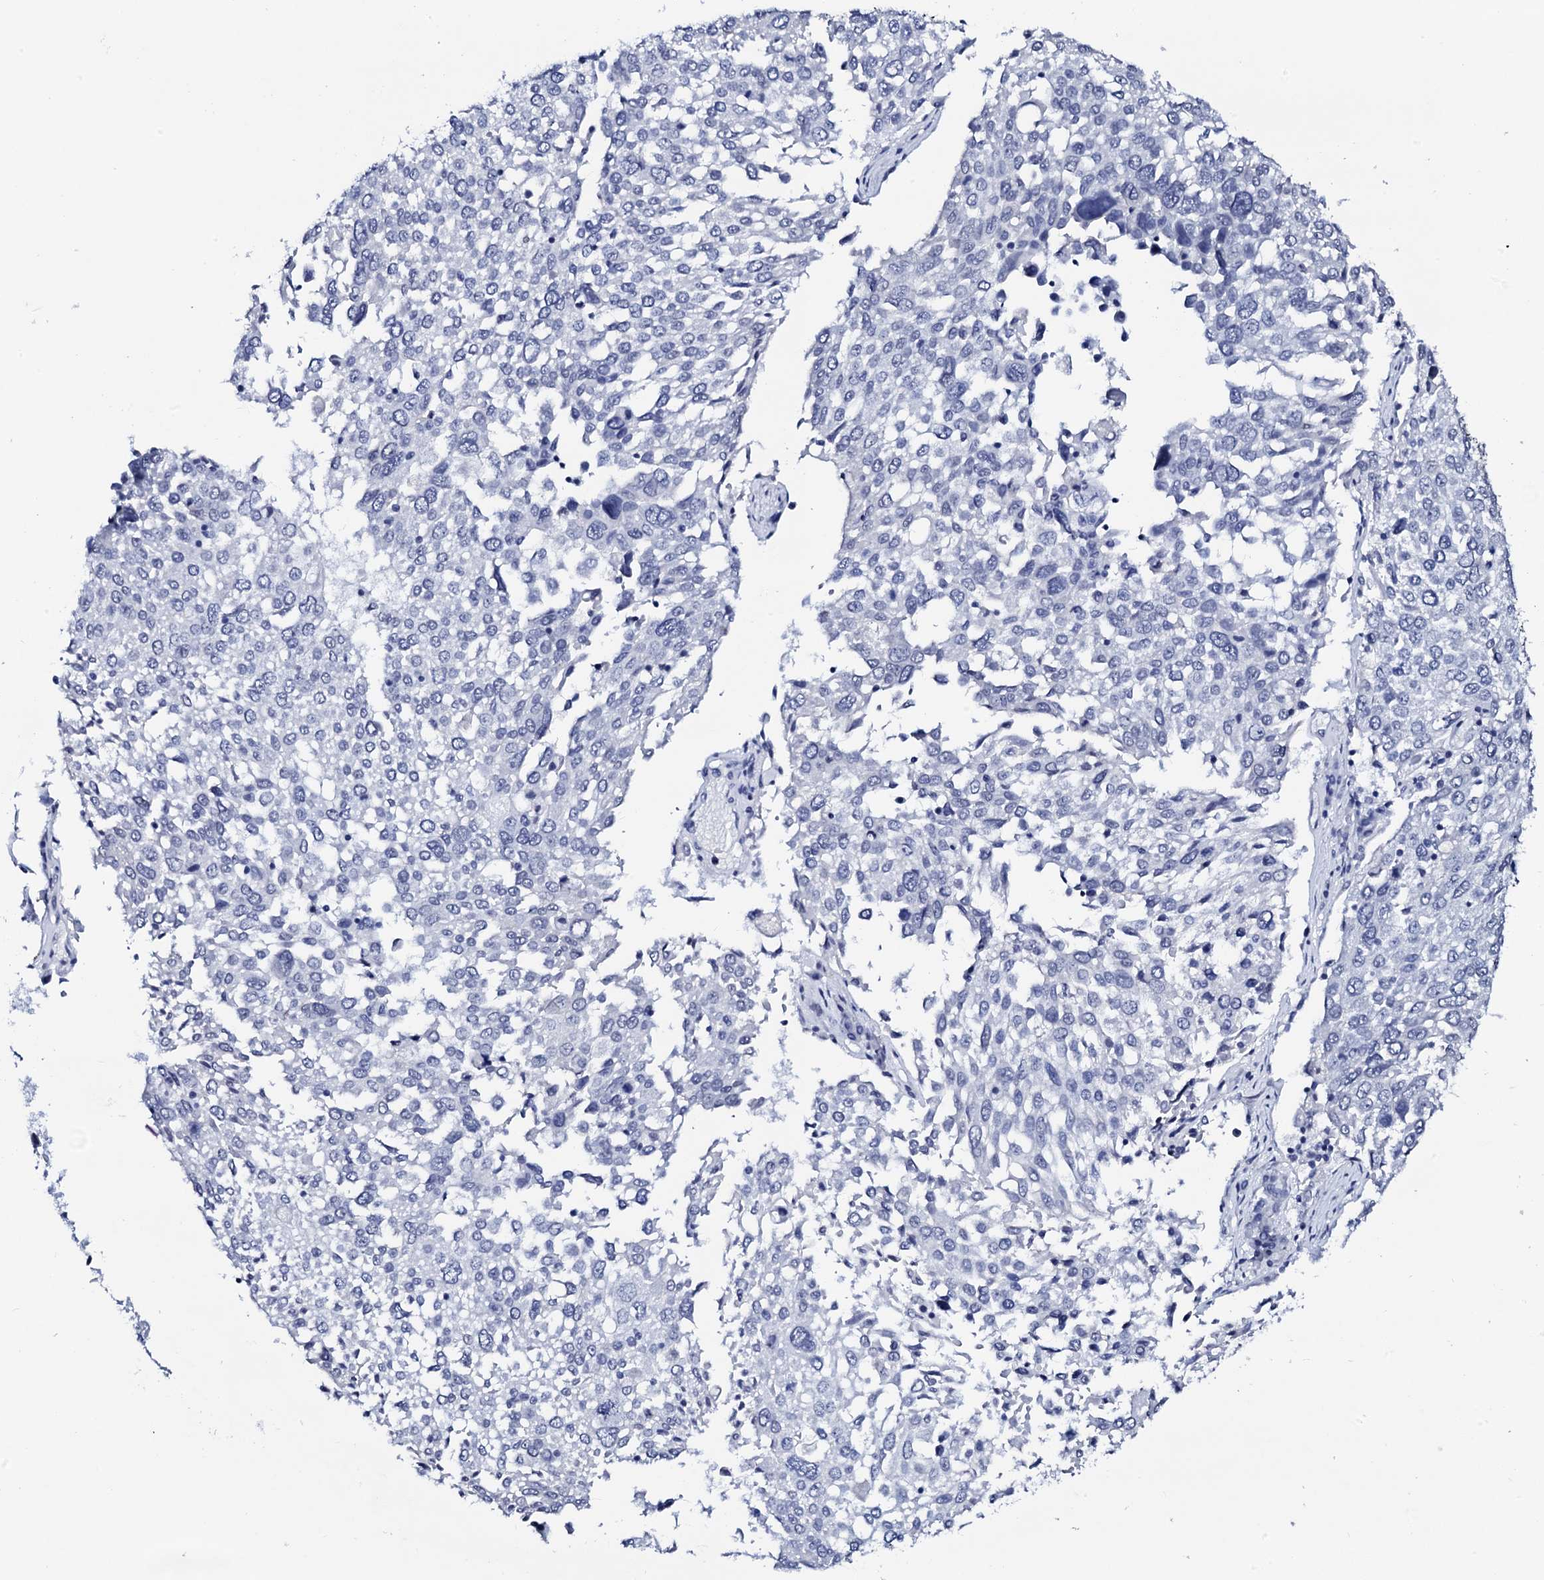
{"staining": {"intensity": "negative", "quantity": "none", "location": "none"}, "tissue": "lung cancer", "cell_type": "Tumor cells", "image_type": "cancer", "snomed": [{"axis": "morphology", "description": "Squamous cell carcinoma, NOS"}, {"axis": "topography", "description": "Lung"}], "caption": "Human lung cancer (squamous cell carcinoma) stained for a protein using immunohistochemistry (IHC) shows no positivity in tumor cells.", "gene": "SPATA19", "patient": {"sex": "male", "age": 65}}